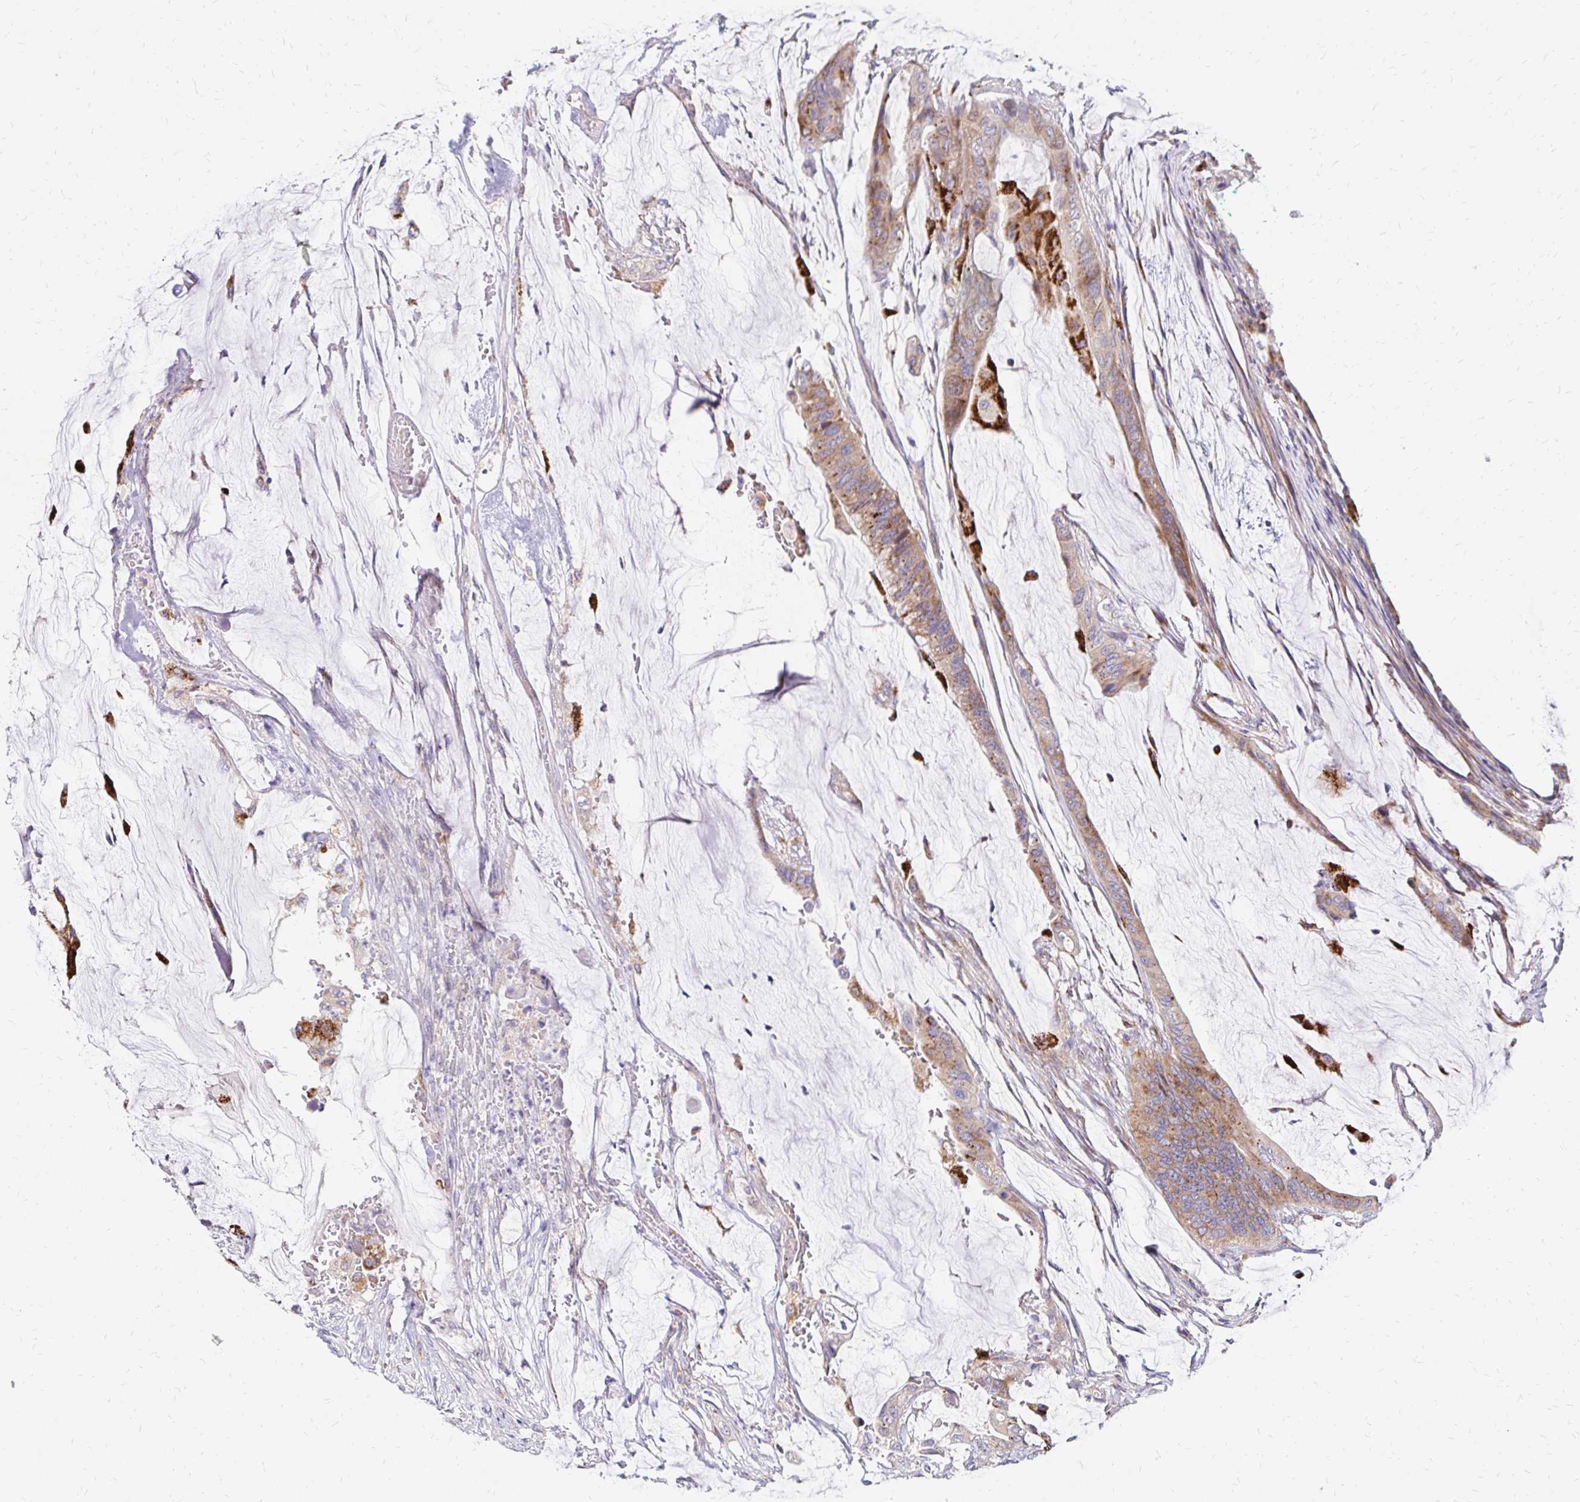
{"staining": {"intensity": "moderate", "quantity": ">75%", "location": "cytoplasmic/membranous"}, "tissue": "colorectal cancer", "cell_type": "Tumor cells", "image_type": "cancer", "snomed": [{"axis": "morphology", "description": "Adenocarcinoma, NOS"}, {"axis": "topography", "description": "Rectum"}], "caption": "High-power microscopy captured an immunohistochemistry micrograph of adenocarcinoma (colorectal), revealing moderate cytoplasmic/membranous staining in approximately >75% of tumor cells.", "gene": "IDUA", "patient": {"sex": "female", "age": 59}}